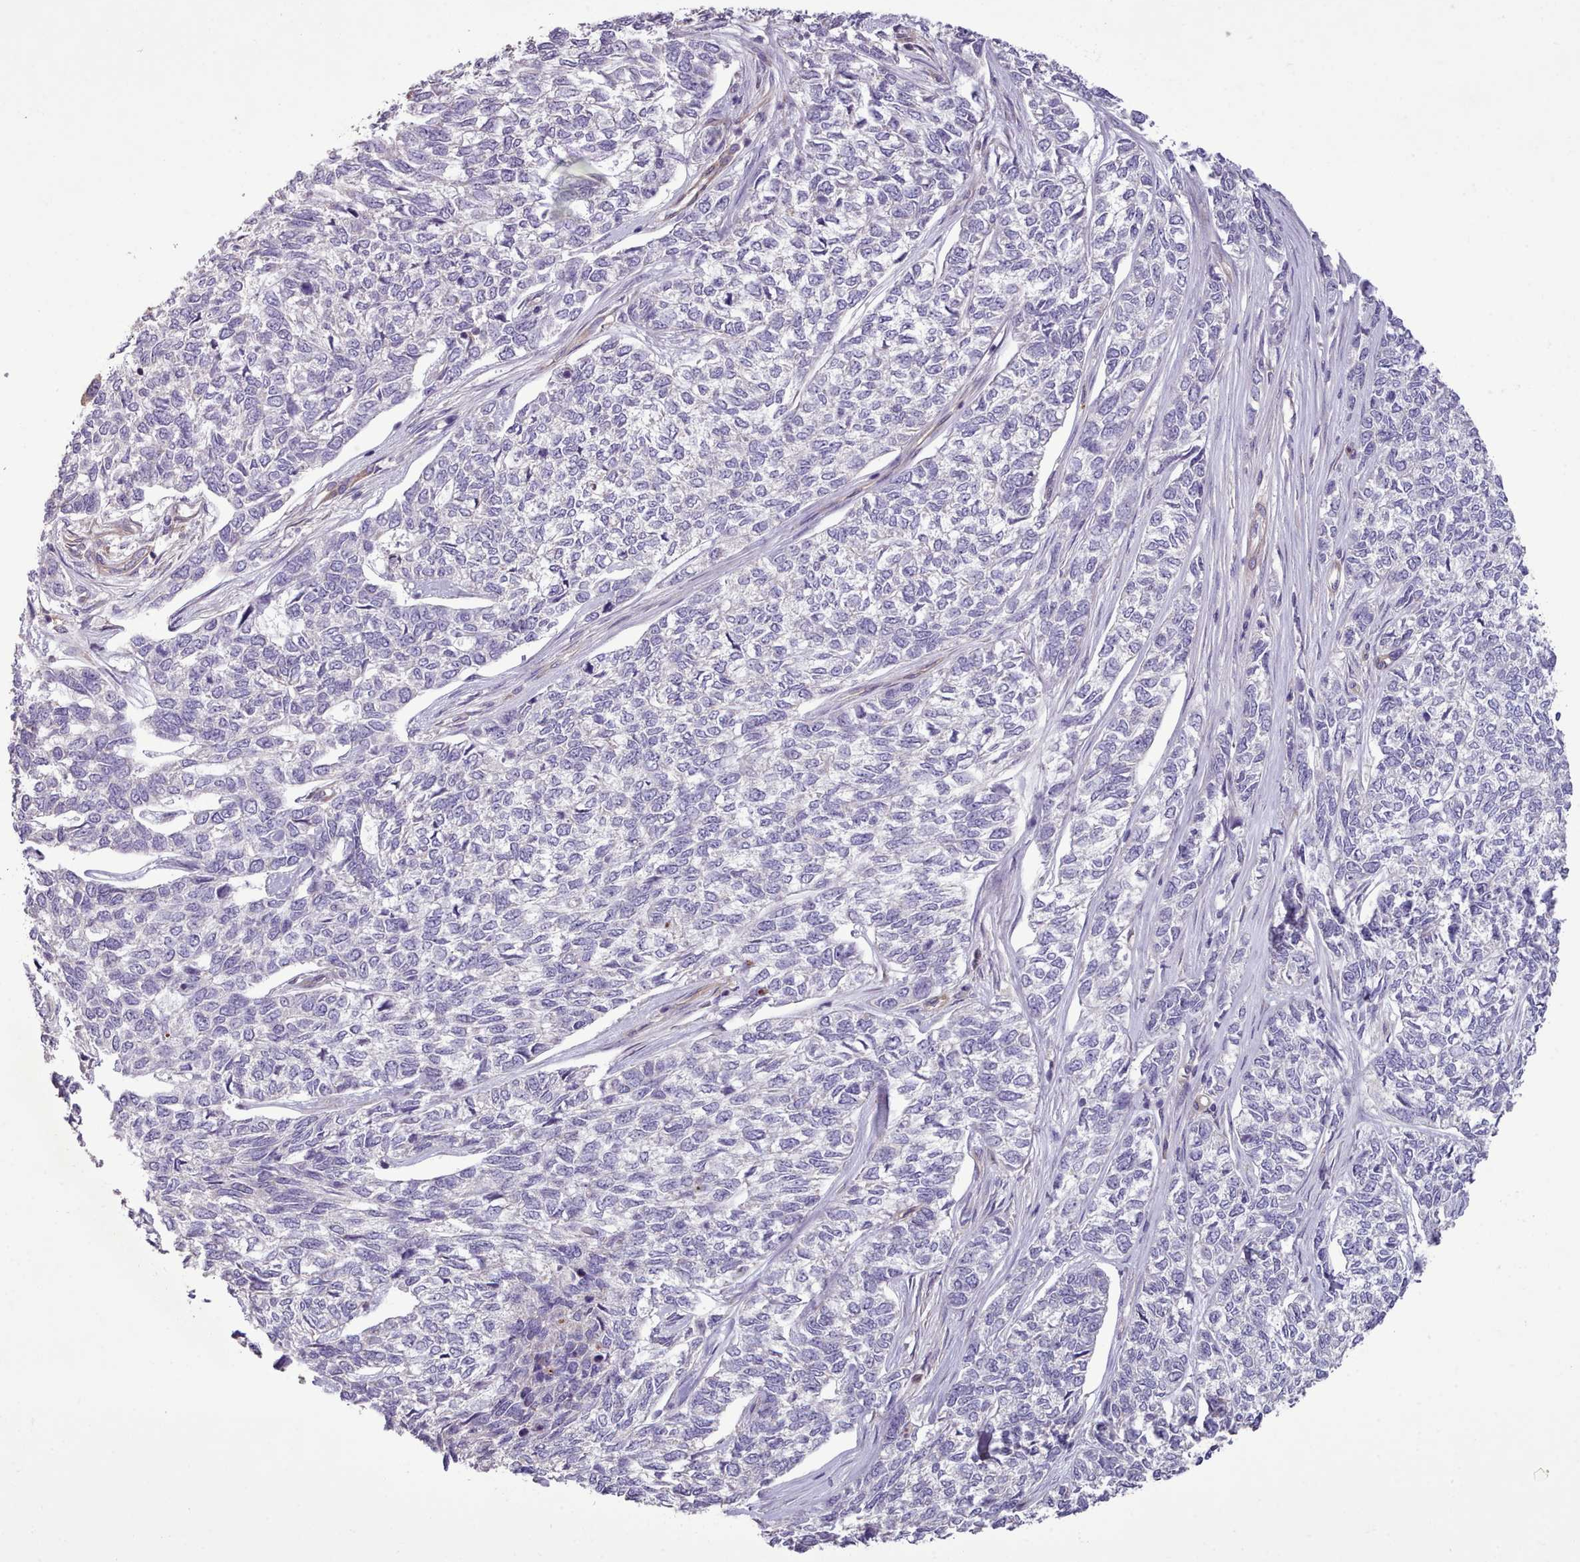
{"staining": {"intensity": "negative", "quantity": "none", "location": "none"}, "tissue": "skin cancer", "cell_type": "Tumor cells", "image_type": "cancer", "snomed": [{"axis": "morphology", "description": "Basal cell carcinoma"}, {"axis": "topography", "description": "Skin"}], "caption": "Protein analysis of skin cancer (basal cell carcinoma) demonstrates no significant staining in tumor cells. Nuclei are stained in blue.", "gene": "DPF1", "patient": {"sex": "female", "age": 65}}